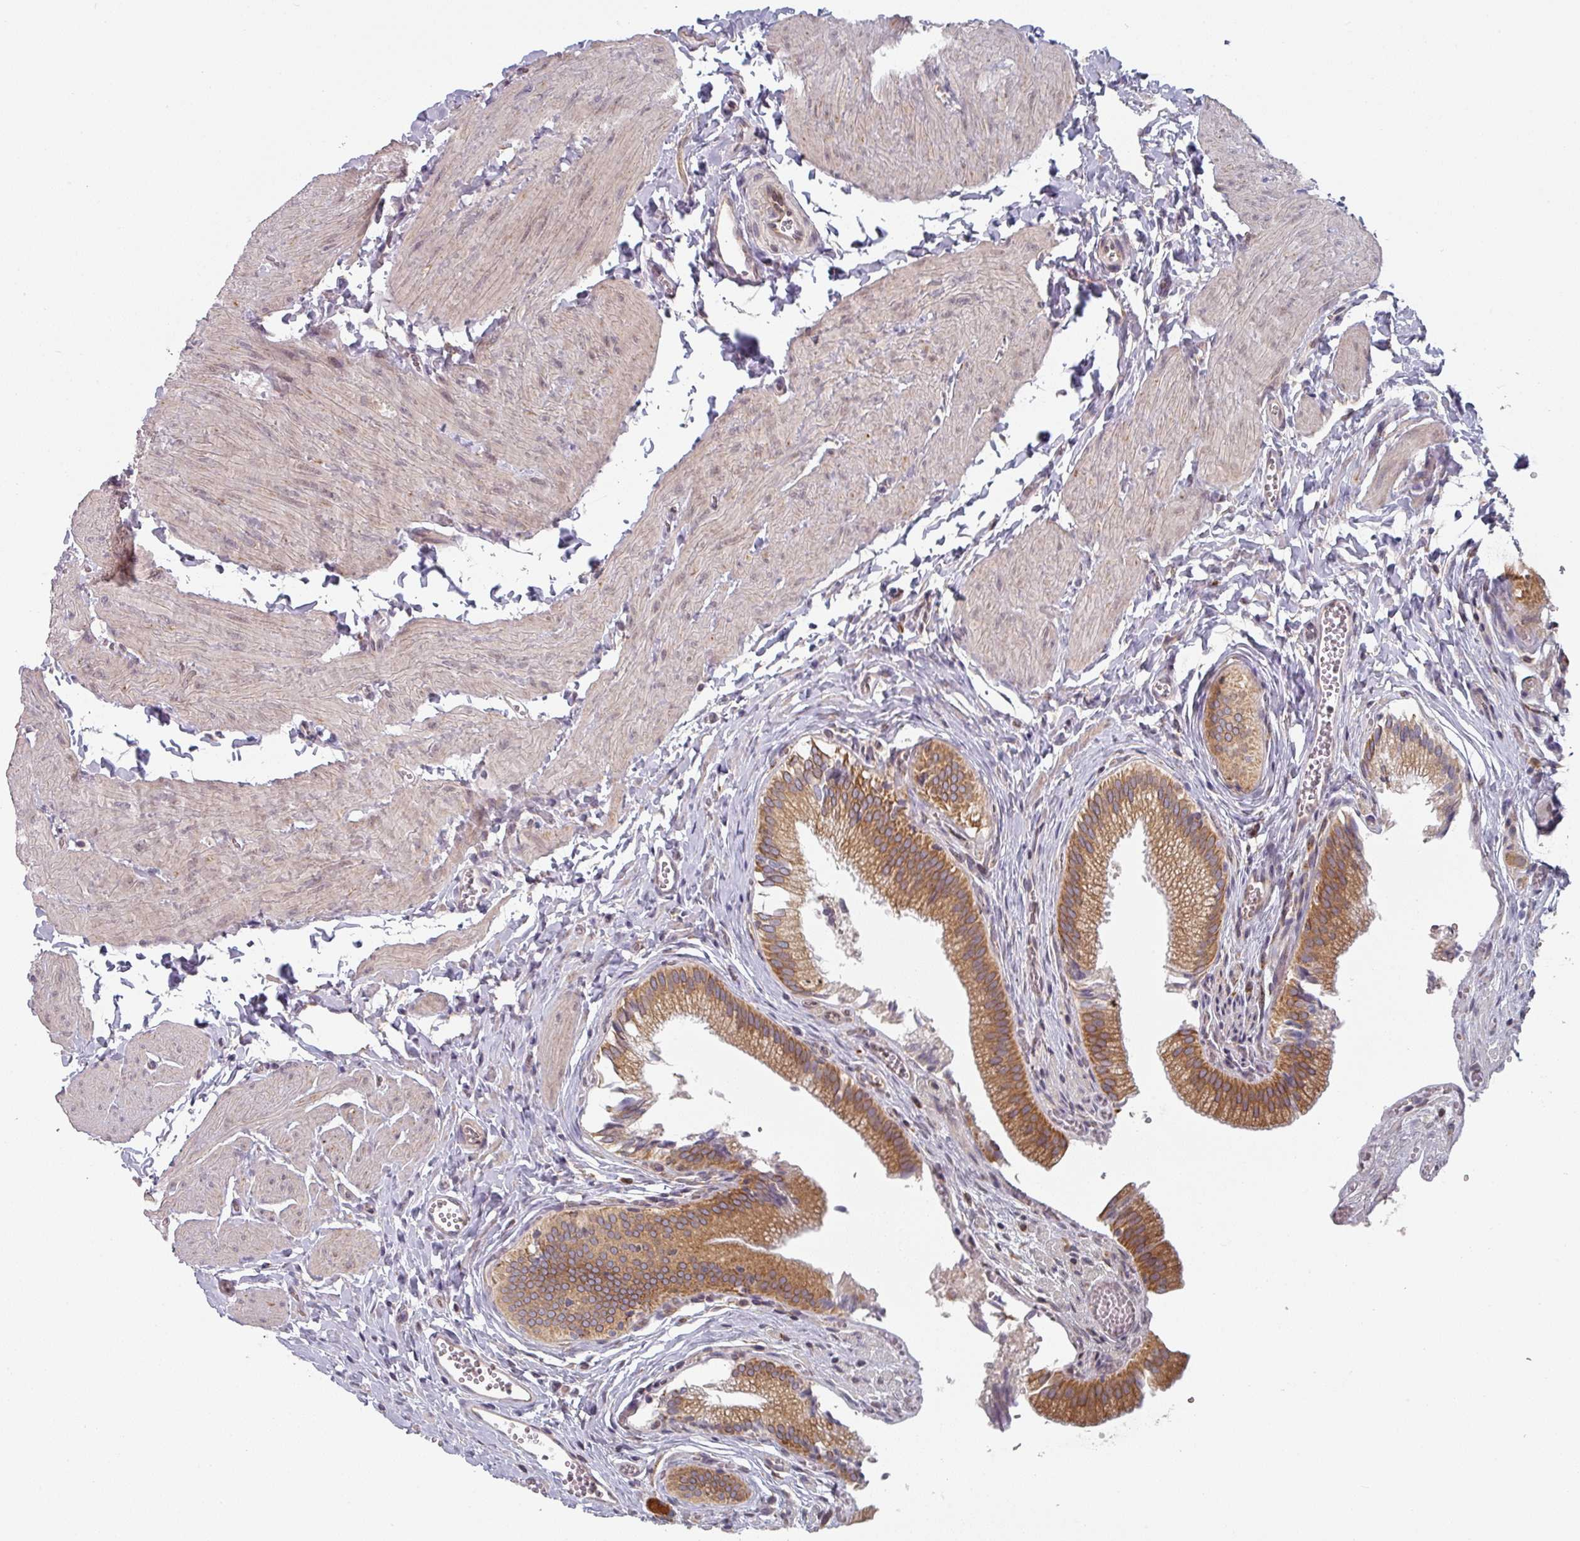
{"staining": {"intensity": "moderate", "quantity": ">75%", "location": "cytoplasmic/membranous"}, "tissue": "gallbladder", "cell_type": "Glandular cells", "image_type": "normal", "snomed": [{"axis": "morphology", "description": "Normal tissue, NOS"}, {"axis": "topography", "description": "Gallbladder"}, {"axis": "topography", "description": "Peripheral nerve tissue"}], "caption": "Immunohistochemical staining of unremarkable human gallbladder reveals >75% levels of moderate cytoplasmic/membranous protein positivity in about >75% of glandular cells.", "gene": "TAPT1", "patient": {"sex": "male", "age": 17}}